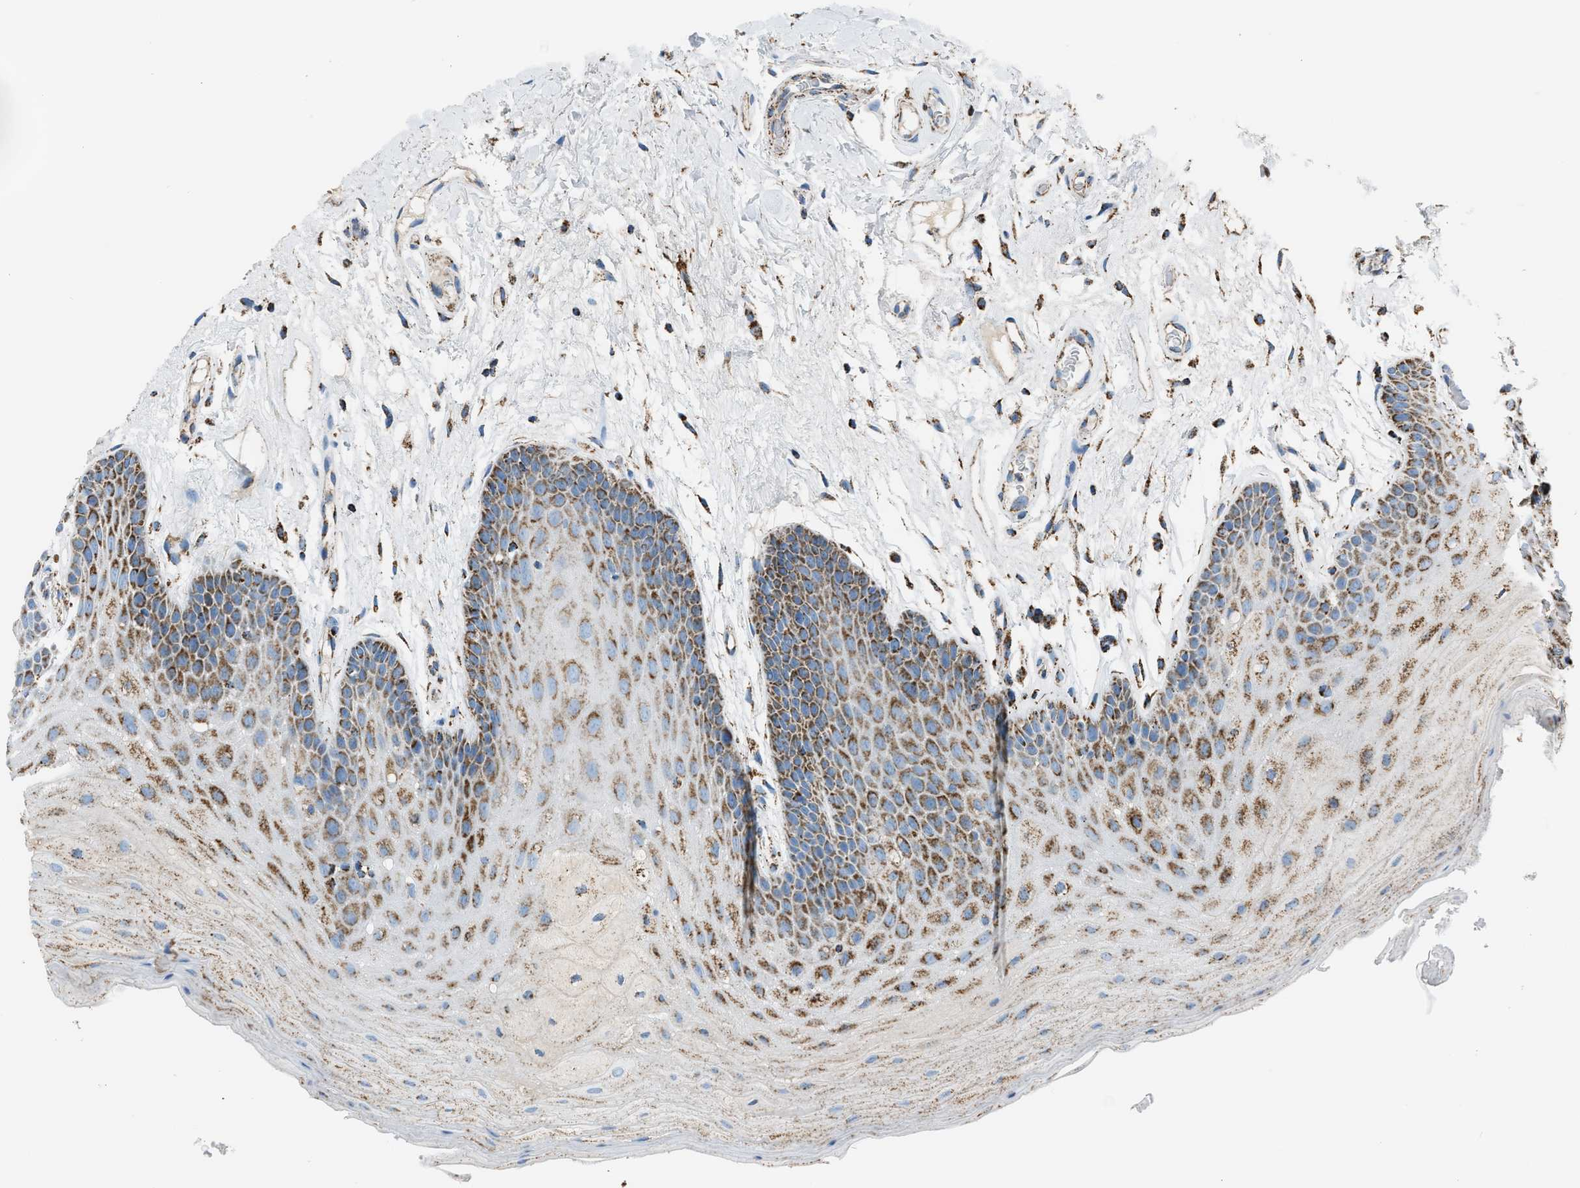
{"staining": {"intensity": "moderate", "quantity": ">75%", "location": "cytoplasmic/membranous"}, "tissue": "oral mucosa", "cell_type": "Squamous epithelial cells", "image_type": "normal", "snomed": [{"axis": "morphology", "description": "Normal tissue, NOS"}, {"axis": "morphology", "description": "Squamous cell carcinoma, NOS"}, {"axis": "topography", "description": "Oral tissue"}, {"axis": "topography", "description": "Head-Neck"}], "caption": "The histopathology image demonstrates a brown stain indicating the presence of a protein in the cytoplasmic/membranous of squamous epithelial cells in oral mucosa.", "gene": "MDH2", "patient": {"sex": "male", "age": 71}}